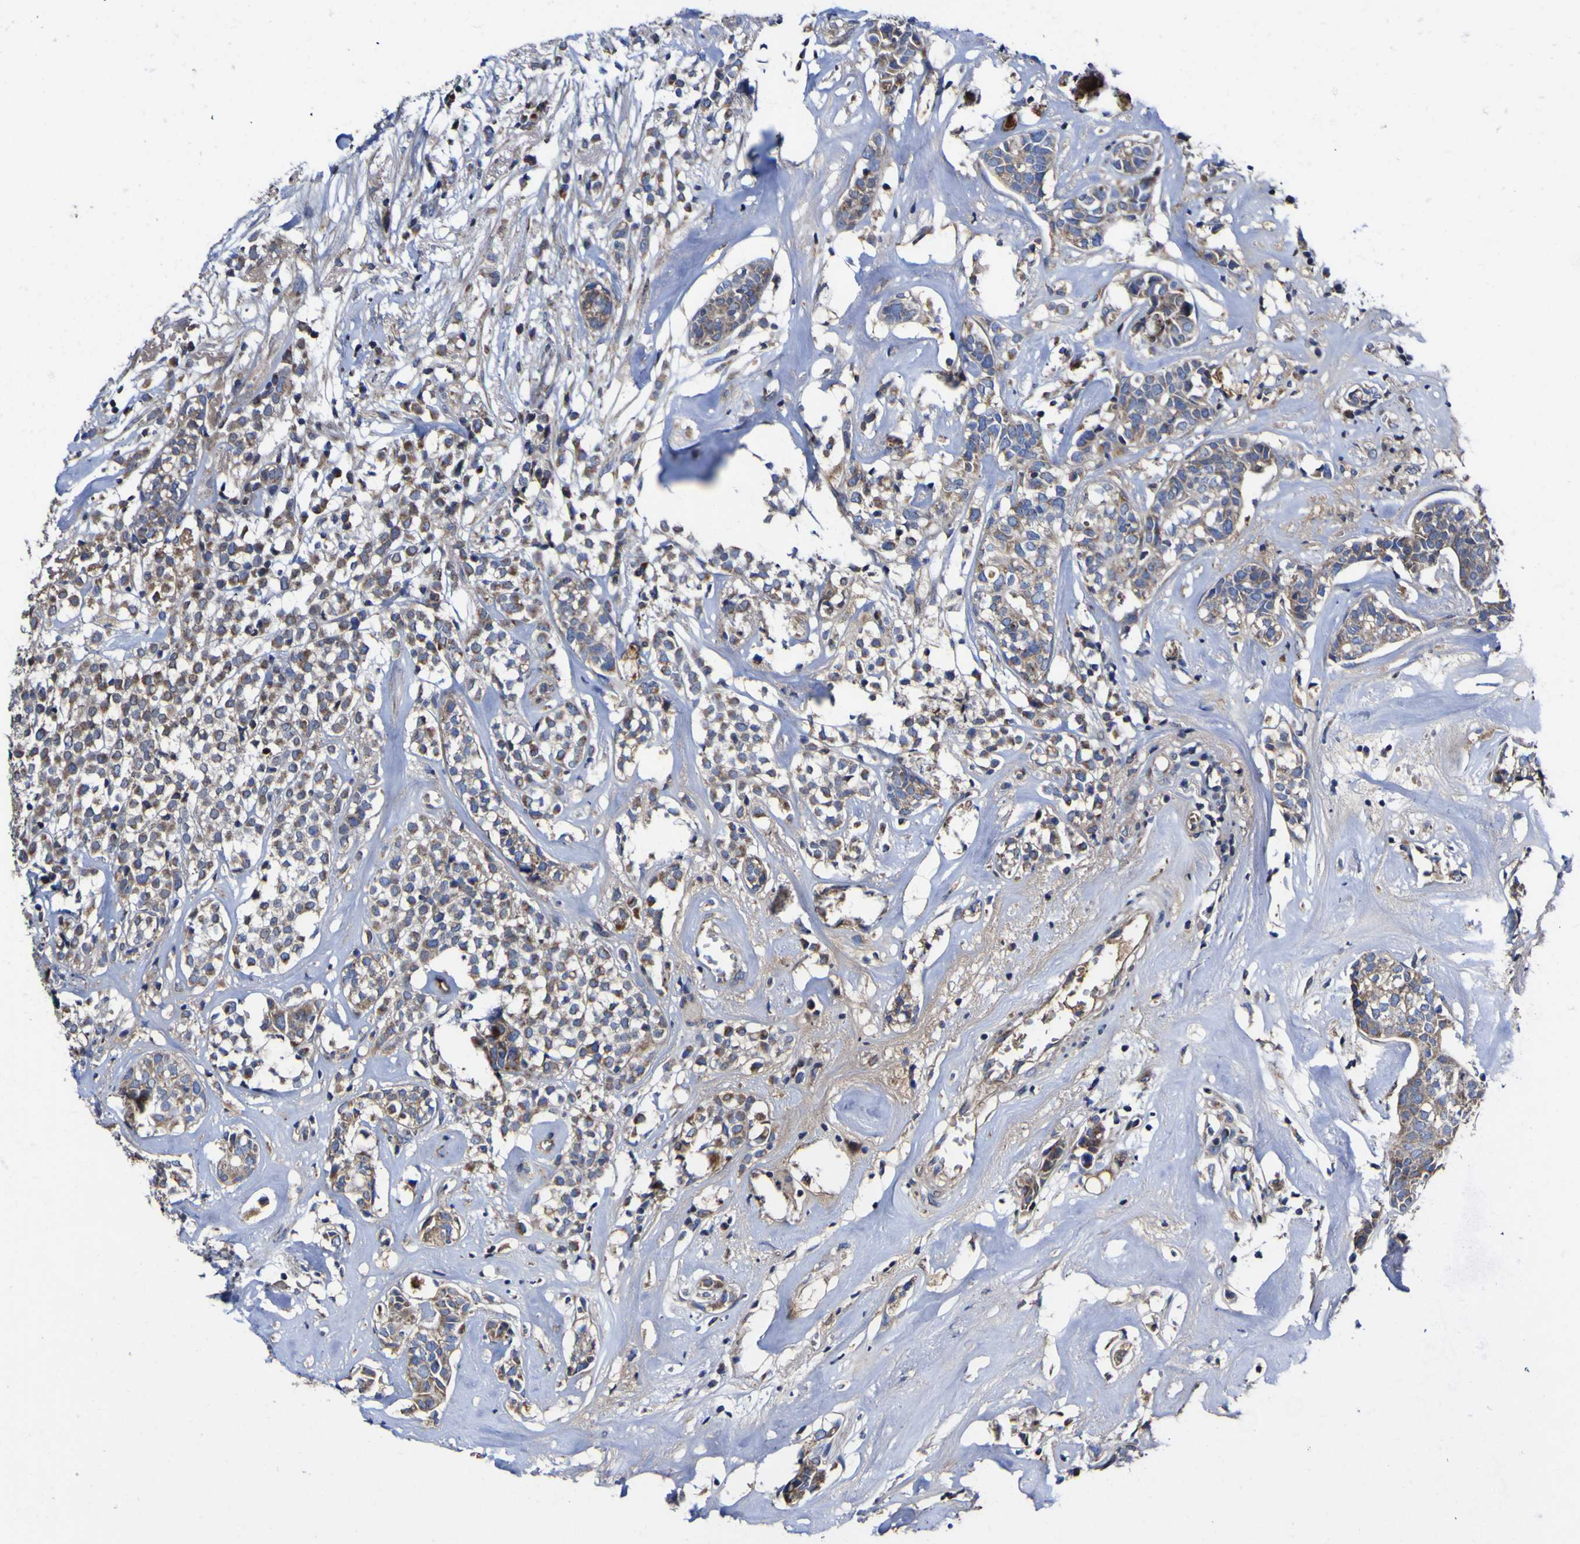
{"staining": {"intensity": "moderate", "quantity": "25%-75%", "location": "cytoplasmic/membranous"}, "tissue": "head and neck cancer", "cell_type": "Tumor cells", "image_type": "cancer", "snomed": [{"axis": "morphology", "description": "Adenocarcinoma, NOS"}, {"axis": "topography", "description": "Salivary gland"}, {"axis": "topography", "description": "Head-Neck"}], "caption": "Protein staining demonstrates moderate cytoplasmic/membranous positivity in approximately 25%-75% of tumor cells in adenocarcinoma (head and neck).", "gene": "CCDC90B", "patient": {"sex": "female", "age": 65}}